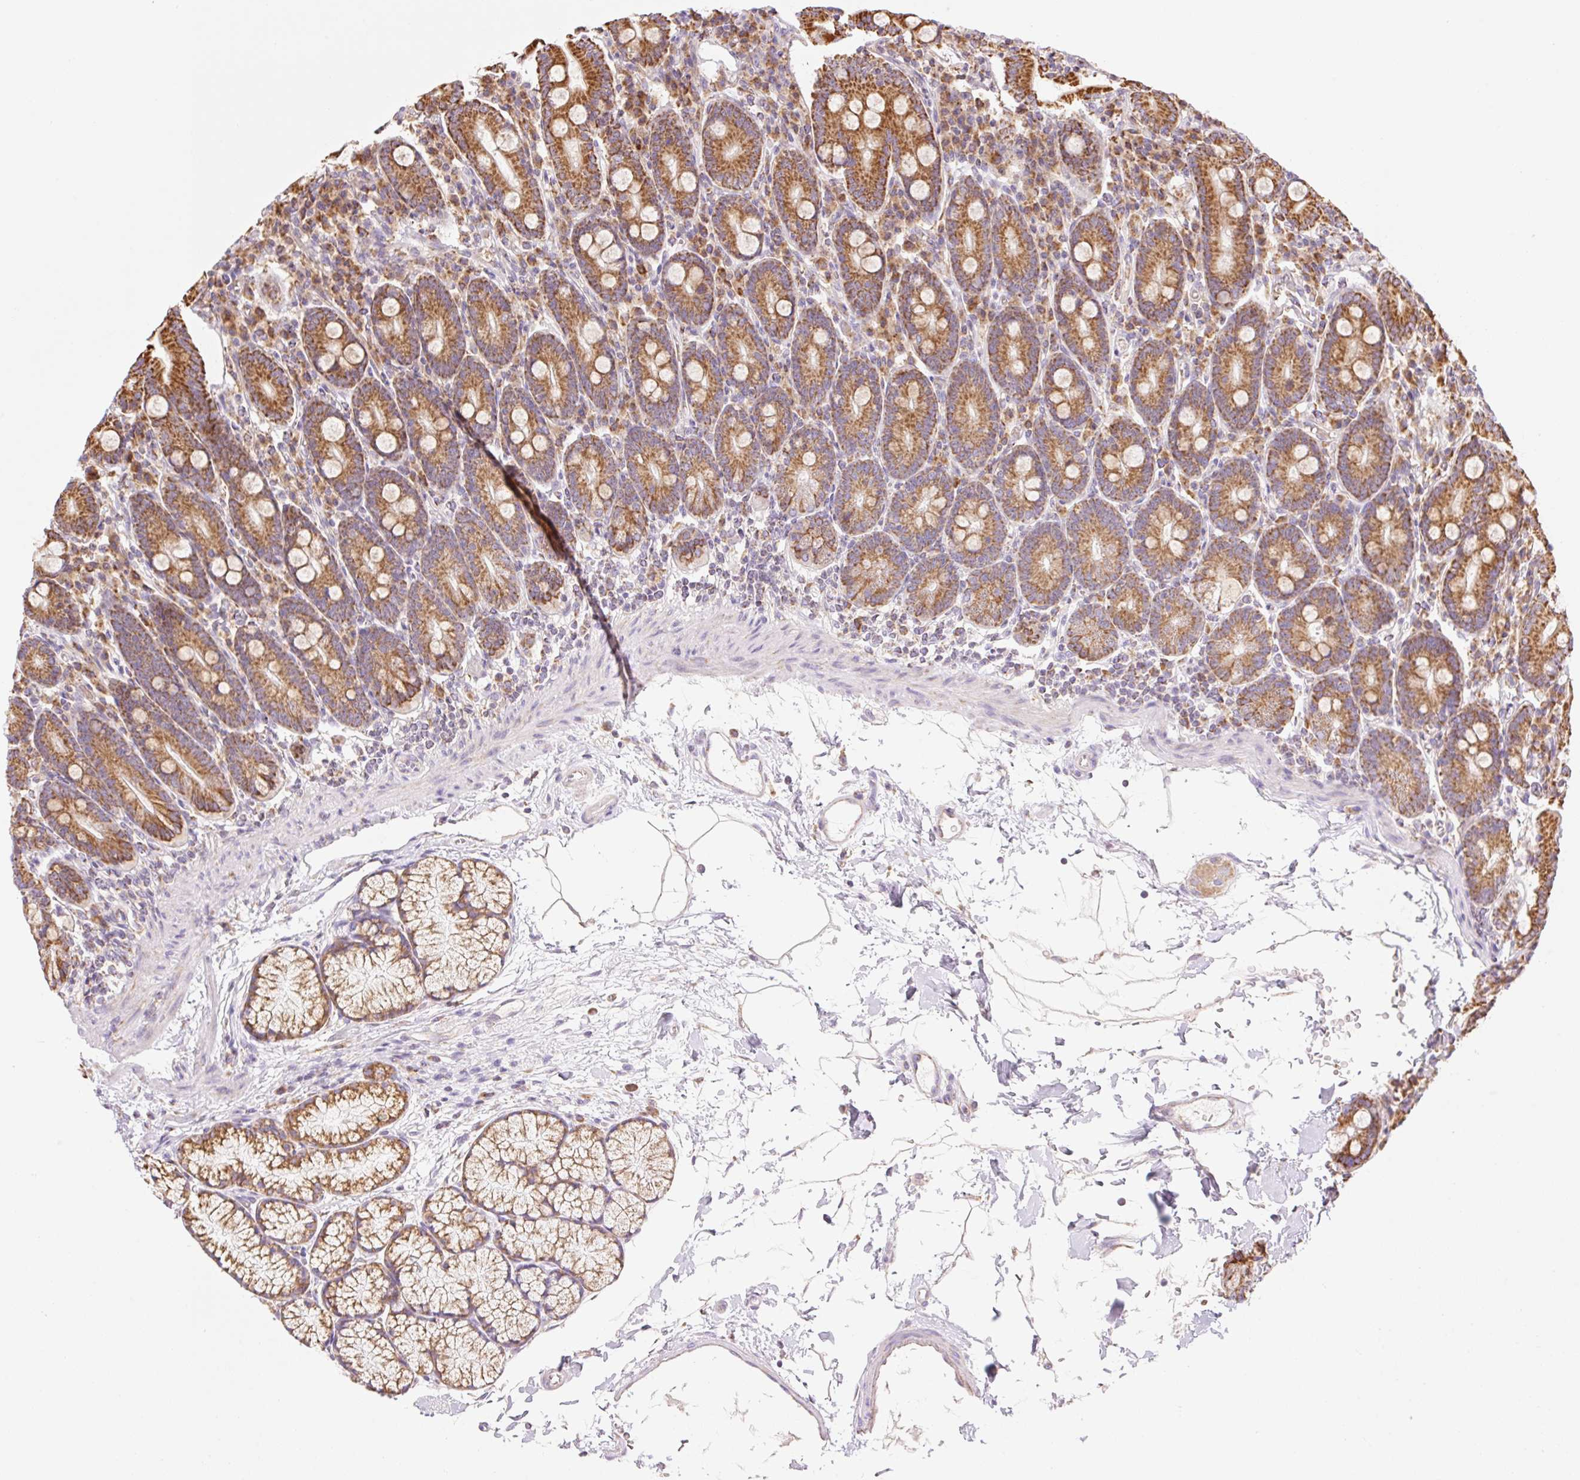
{"staining": {"intensity": "strong", "quantity": ">75%", "location": "cytoplasmic/membranous"}, "tissue": "duodenum", "cell_type": "Glandular cells", "image_type": "normal", "snomed": [{"axis": "morphology", "description": "Normal tissue, NOS"}, {"axis": "topography", "description": "Duodenum"}], "caption": "A histopathology image showing strong cytoplasmic/membranous expression in approximately >75% of glandular cells in normal duodenum, as visualized by brown immunohistochemical staining.", "gene": "GOSR2", "patient": {"sex": "male", "age": 35}}